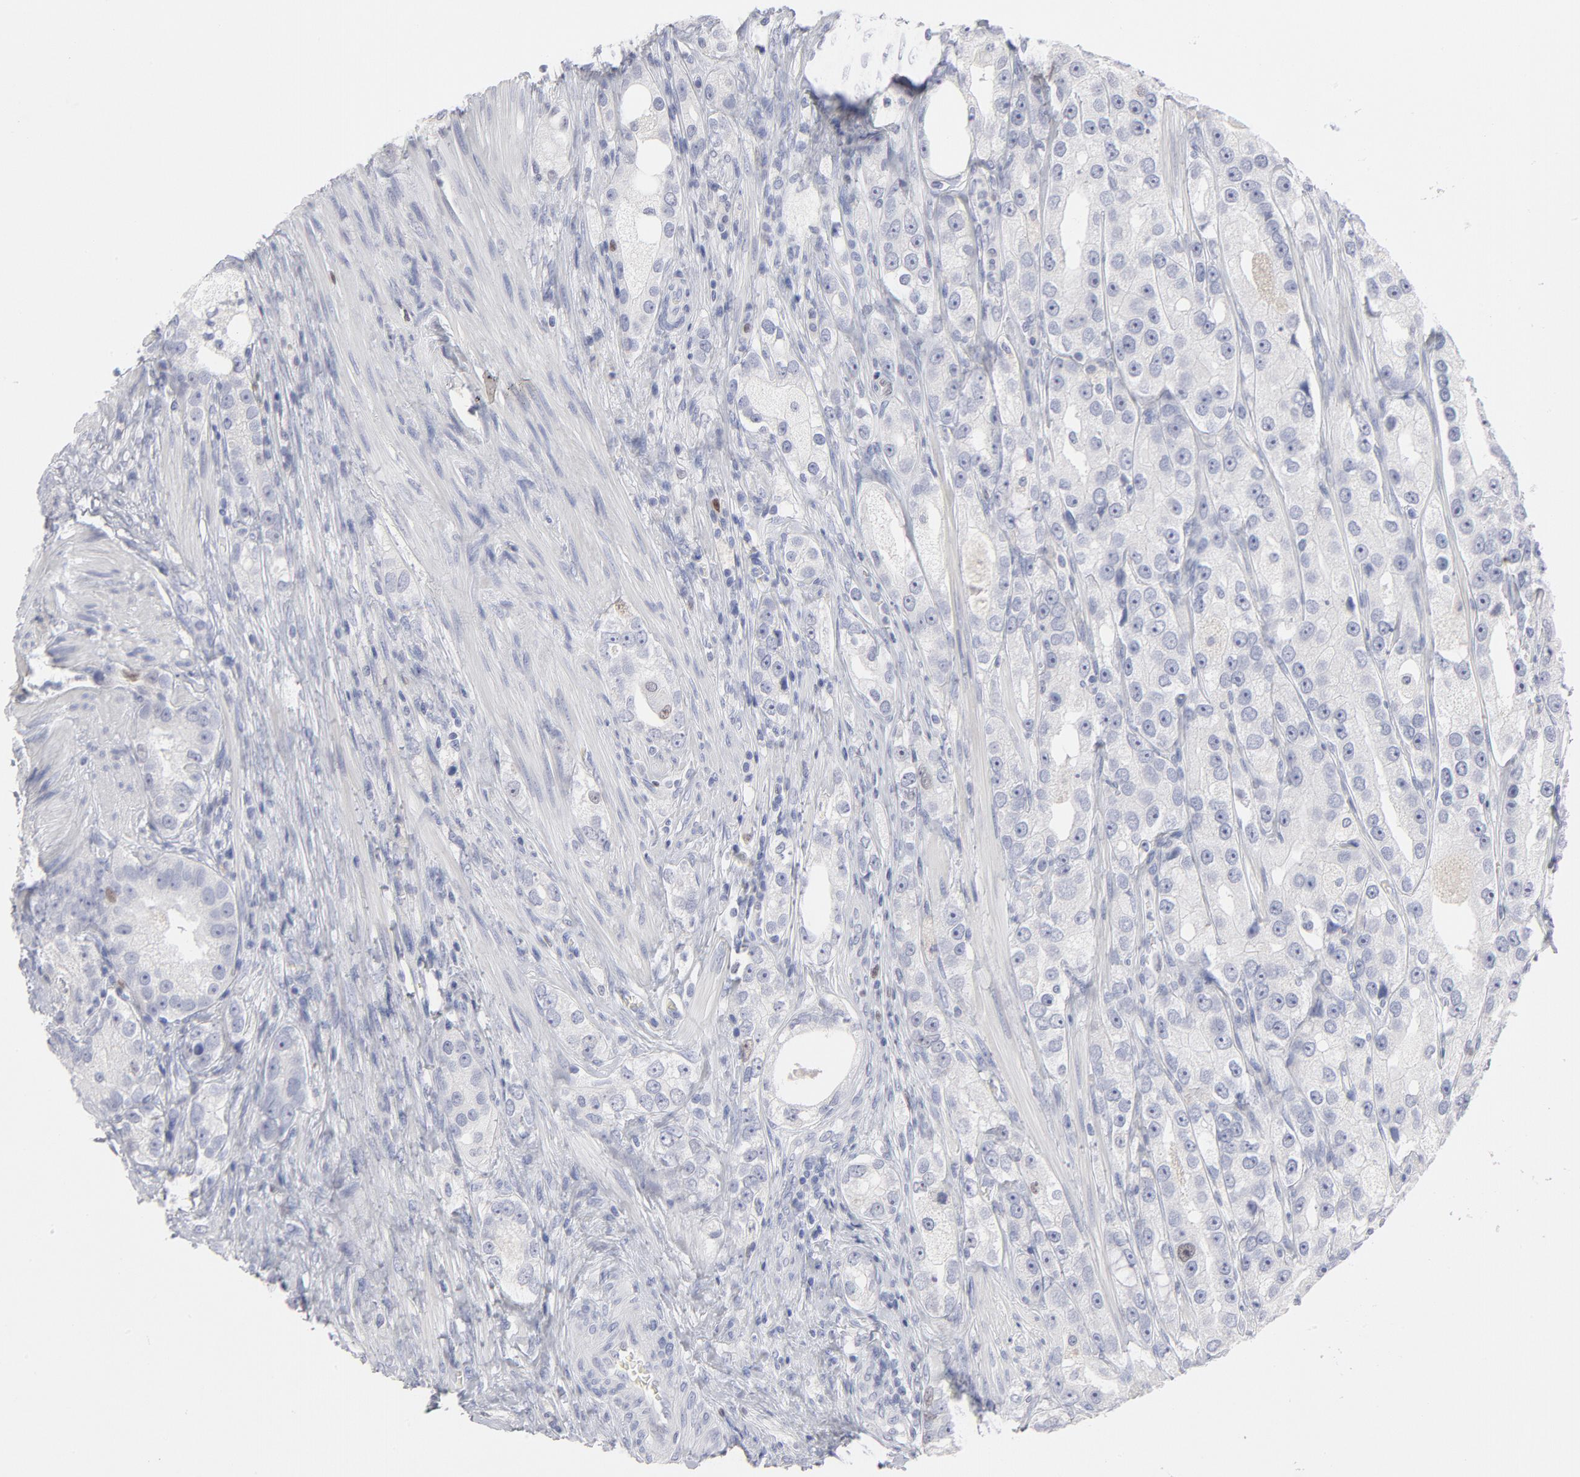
{"staining": {"intensity": "weak", "quantity": "<25%", "location": "nuclear"}, "tissue": "prostate cancer", "cell_type": "Tumor cells", "image_type": "cancer", "snomed": [{"axis": "morphology", "description": "Adenocarcinoma, High grade"}, {"axis": "topography", "description": "Prostate"}], "caption": "An image of prostate cancer (high-grade adenocarcinoma) stained for a protein displays no brown staining in tumor cells. (DAB IHC visualized using brightfield microscopy, high magnification).", "gene": "MCM7", "patient": {"sex": "male", "age": 63}}